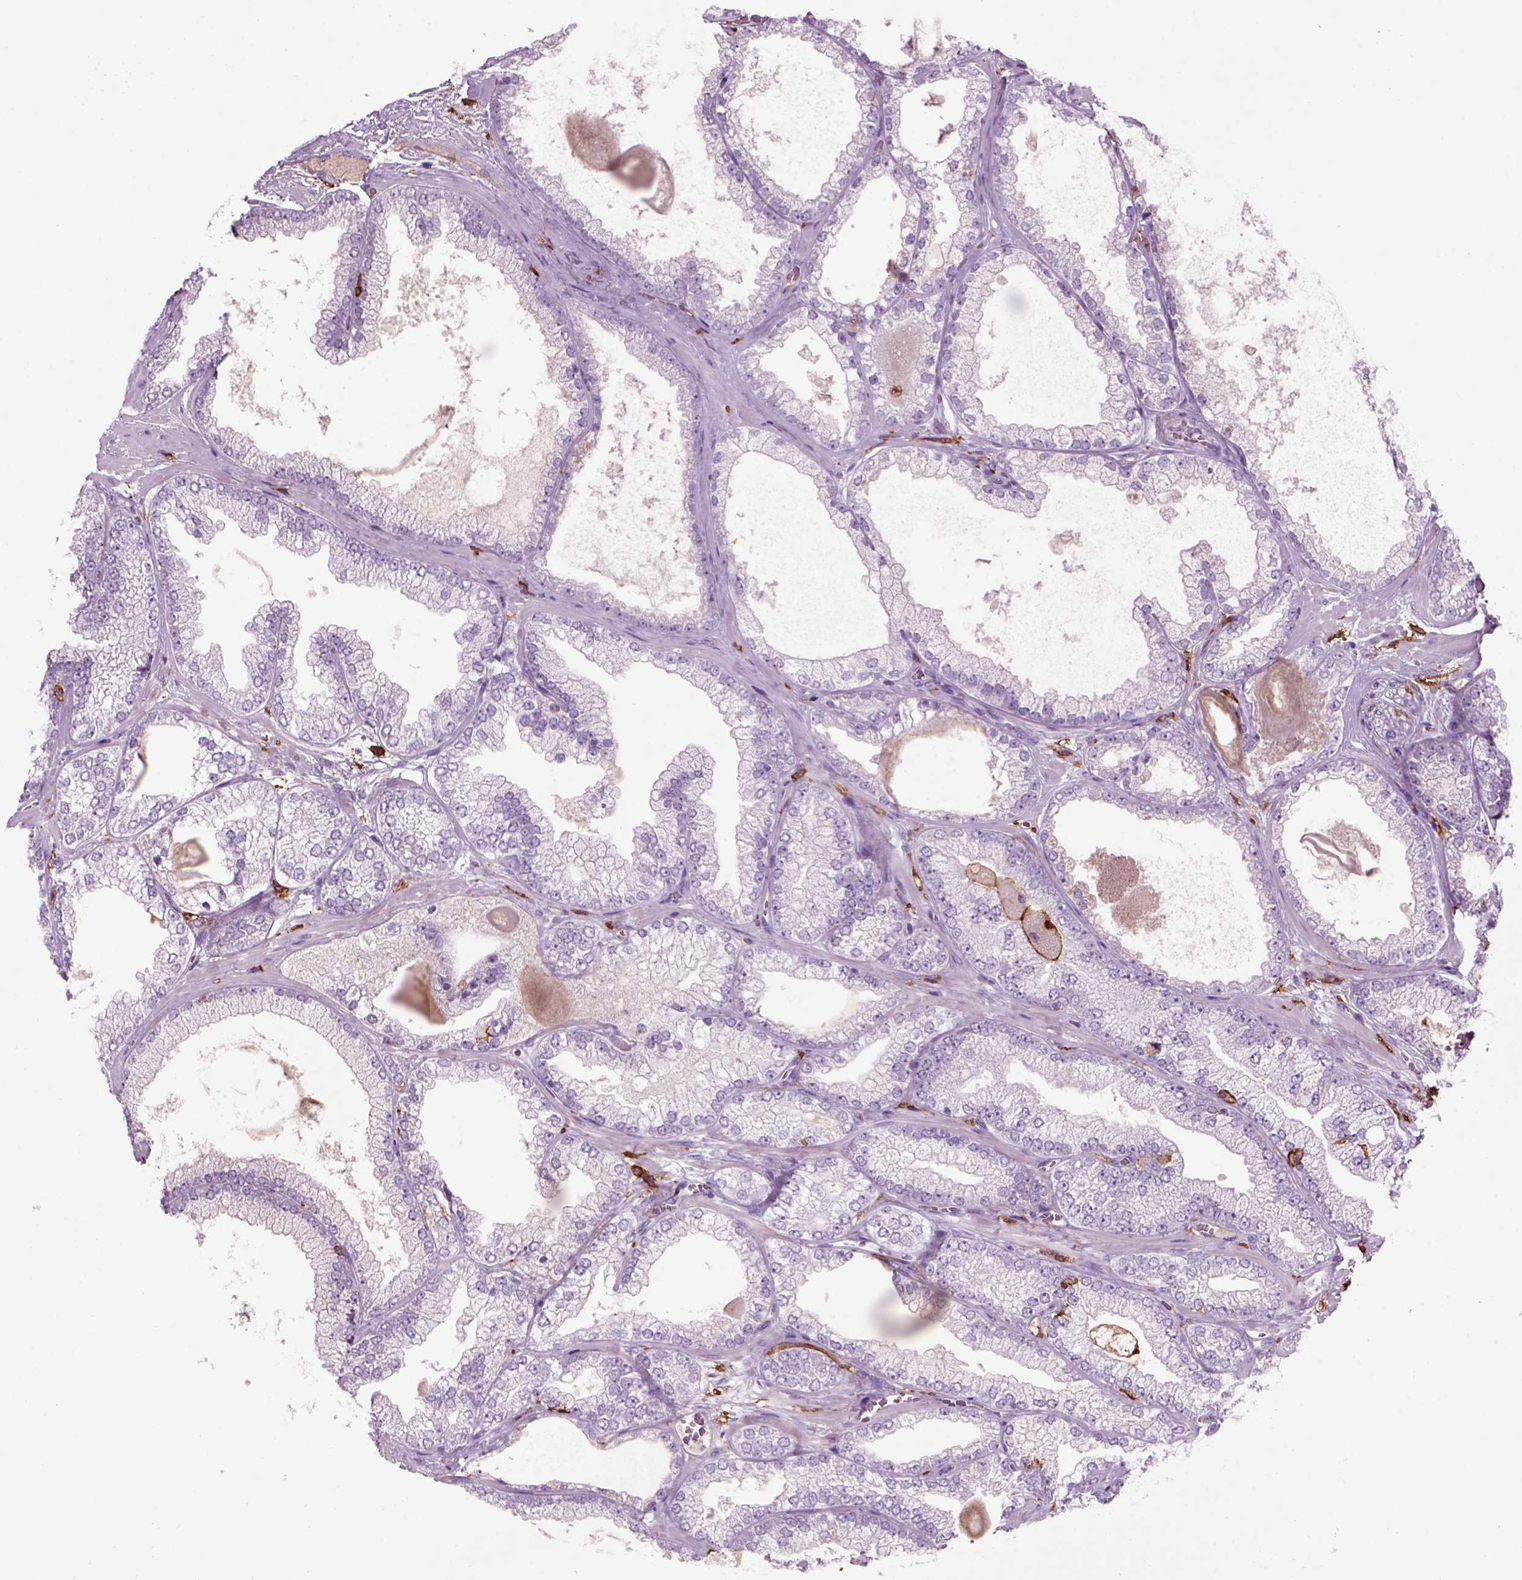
{"staining": {"intensity": "negative", "quantity": "none", "location": "none"}, "tissue": "prostate cancer", "cell_type": "Tumor cells", "image_type": "cancer", "snomed": [{"axis": "morphology", "description": "Adenocarcinoma, Low grade"}, {"axis": "topography", "description": "Prostate"}], "caption": "A high-resolution micrograph shows immunohistochemistry (IHC) staining of low-grade adenocarcinoma (prostate), which displays no significant expression in tumor cells. (DAB (3,3'-diaminobenzidine) IHC with hematoxylin counter stain).", "gene": "CD14", "patient": {"sex": "male", "age": 57}}